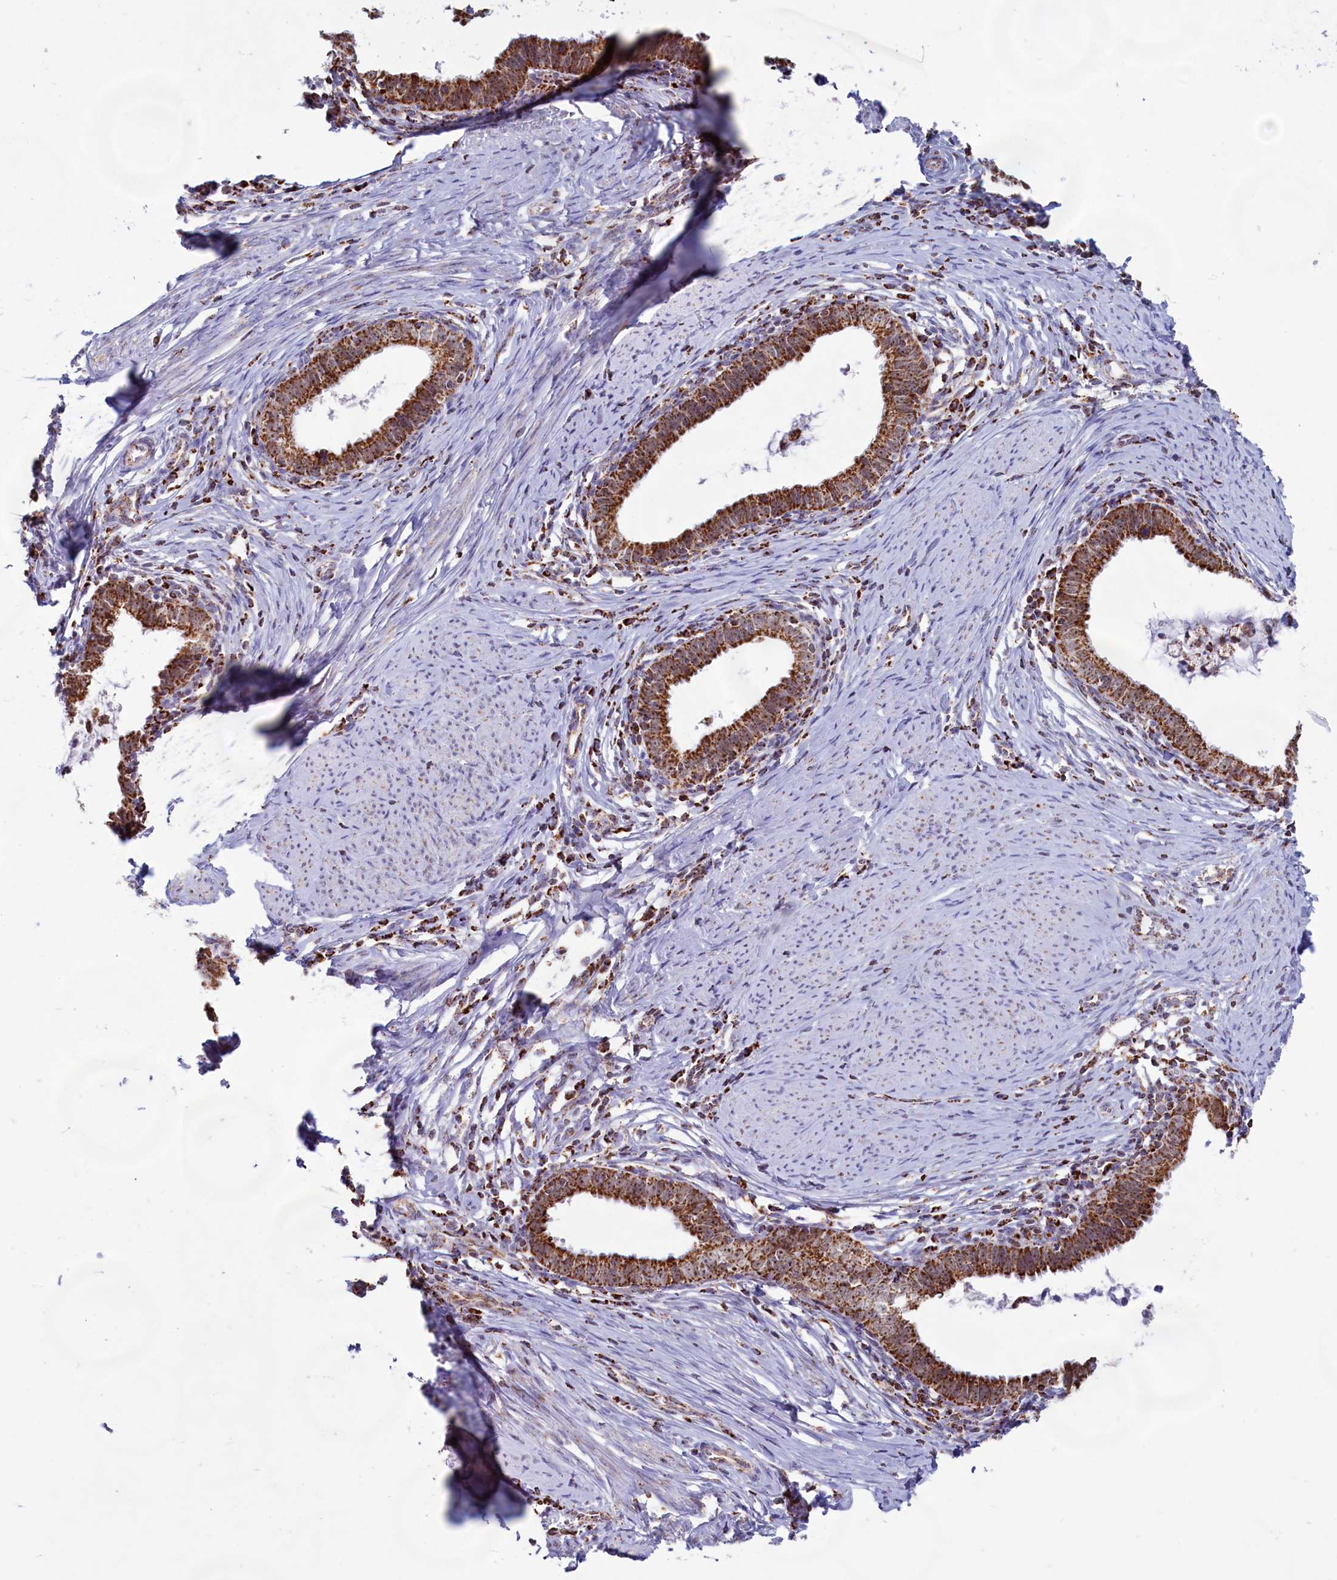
{"staining": {"intensity": "strong", "quantity": ">75%", "location": "cytoplasmic/membranous"}, "tissue": "cervical cancer", "cell_type": "Tumor cells", "image_type": "cancer", "snomed": [{"axis": "morphology", "description": "Adenocarcinoma, NOS"}, {"axis": "topography", "description": "Cervix"}], "caption": "Cervical cancer (adenocarcinoma) was stained to show a protein in brown. There is high levels of strong cytoplasmic/membranous positivity in approximately >75% of tumor cells.", "gene": "C1D", "patient": {"sex": "female", "age": 36}}